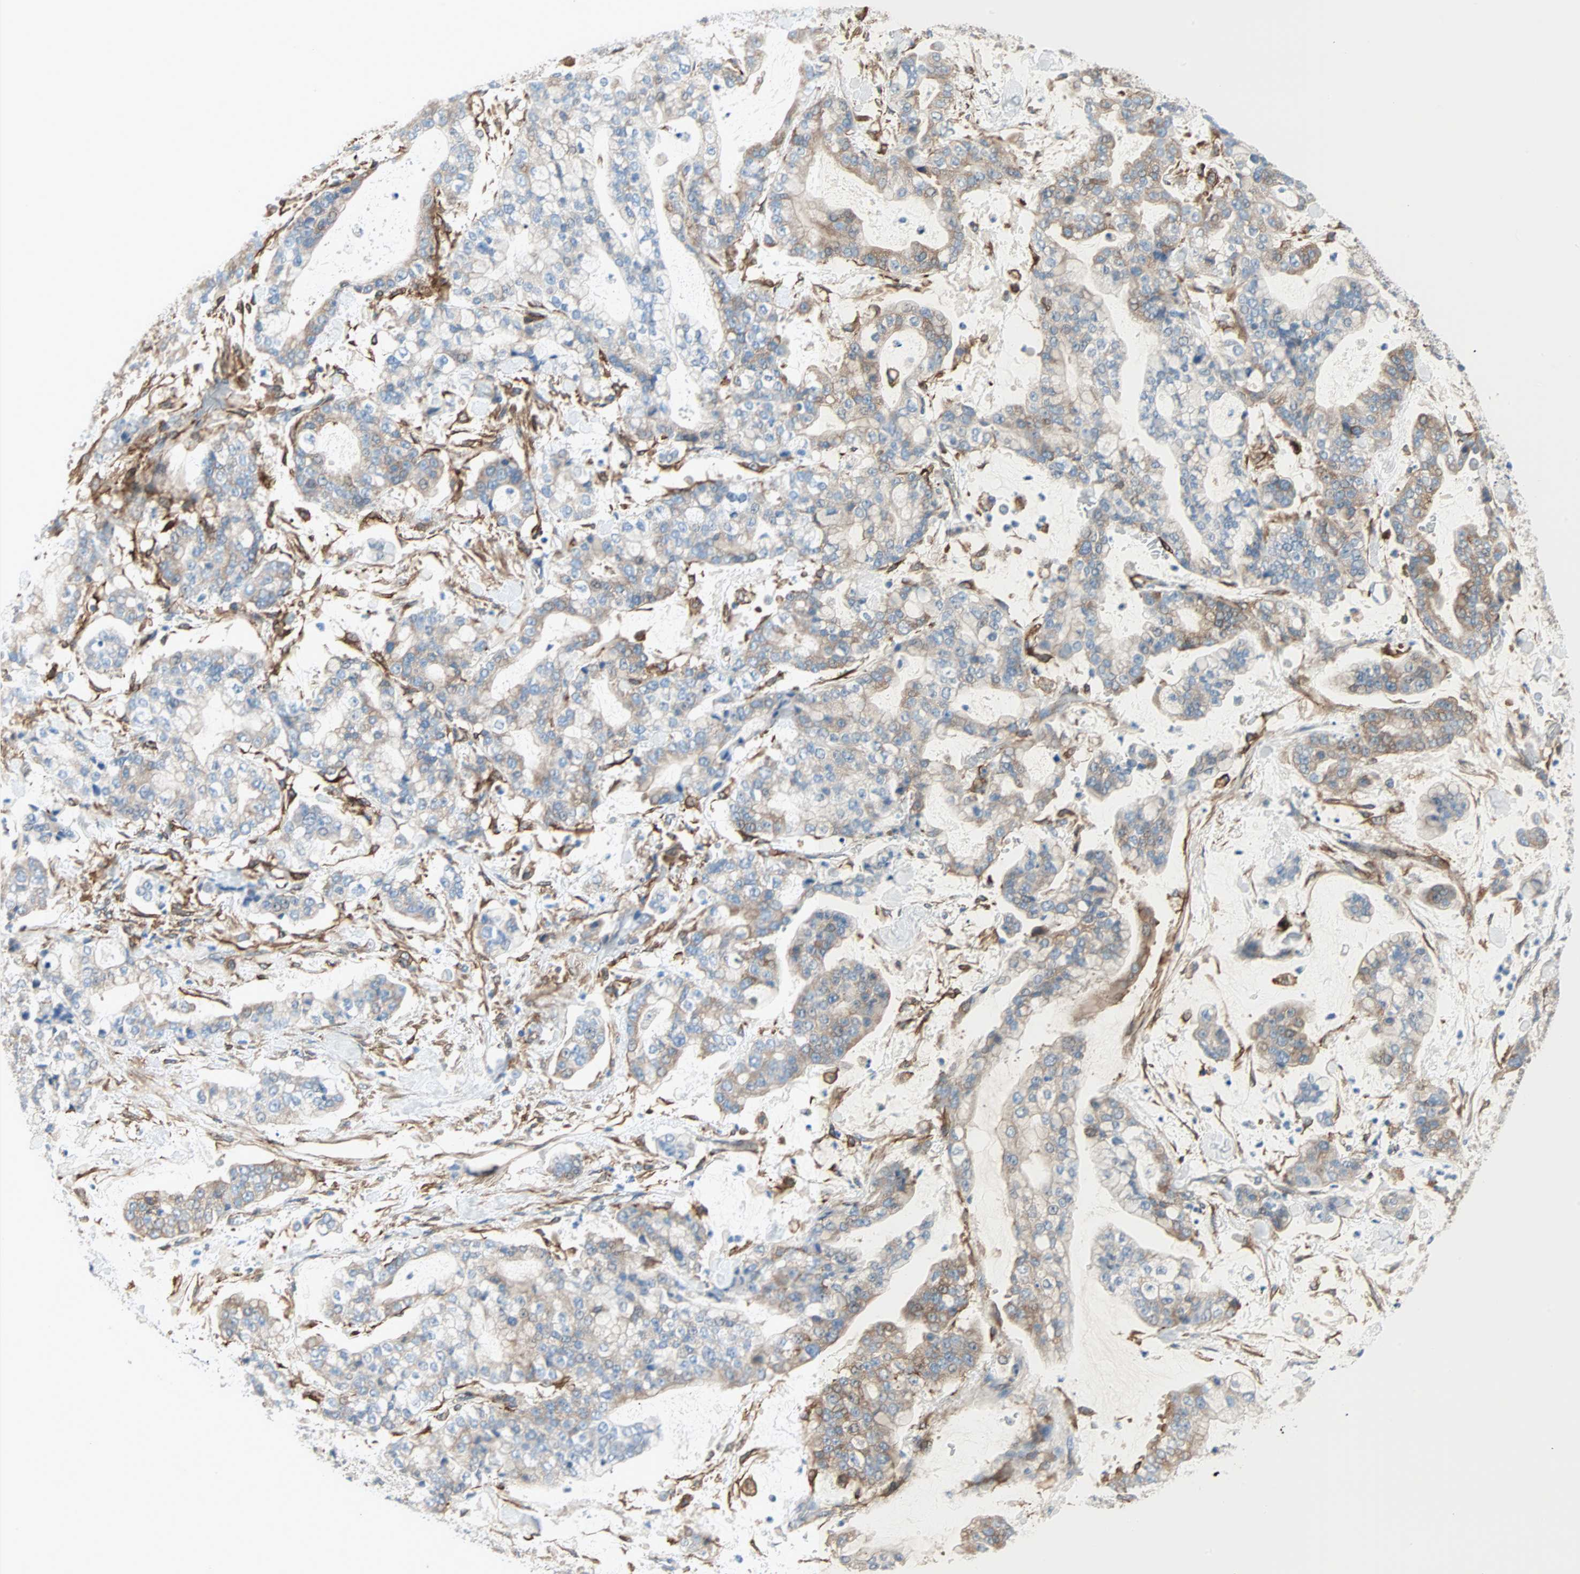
{"staining": {"intensity": "moderate", "quantity": "25%-75%", "location": "cytoplasmic/membranous"}, "tissue": "stomach cancer", "cell_type": "Tumor cells", "image_type": "cancer", "snomed": [{"axis": "morphology", "description": "Normal tissue, NOS"}, {"axis": "morphology", "description": "Adenocarcinoma, NOS"}, {"axis": "topography", "description": "Stomach, upper"}, {"axis": "topography", "description": "Stomach"}], "caption": "Stomach adenocarcinoma was stained to show a protein in brown. There is medium levels of moderate cytoplasmic/membranous positivity in about 25%-75% of tumor cells.", "gene": "EPB41L2", "patient": {"sex": "male", "age": 76}}